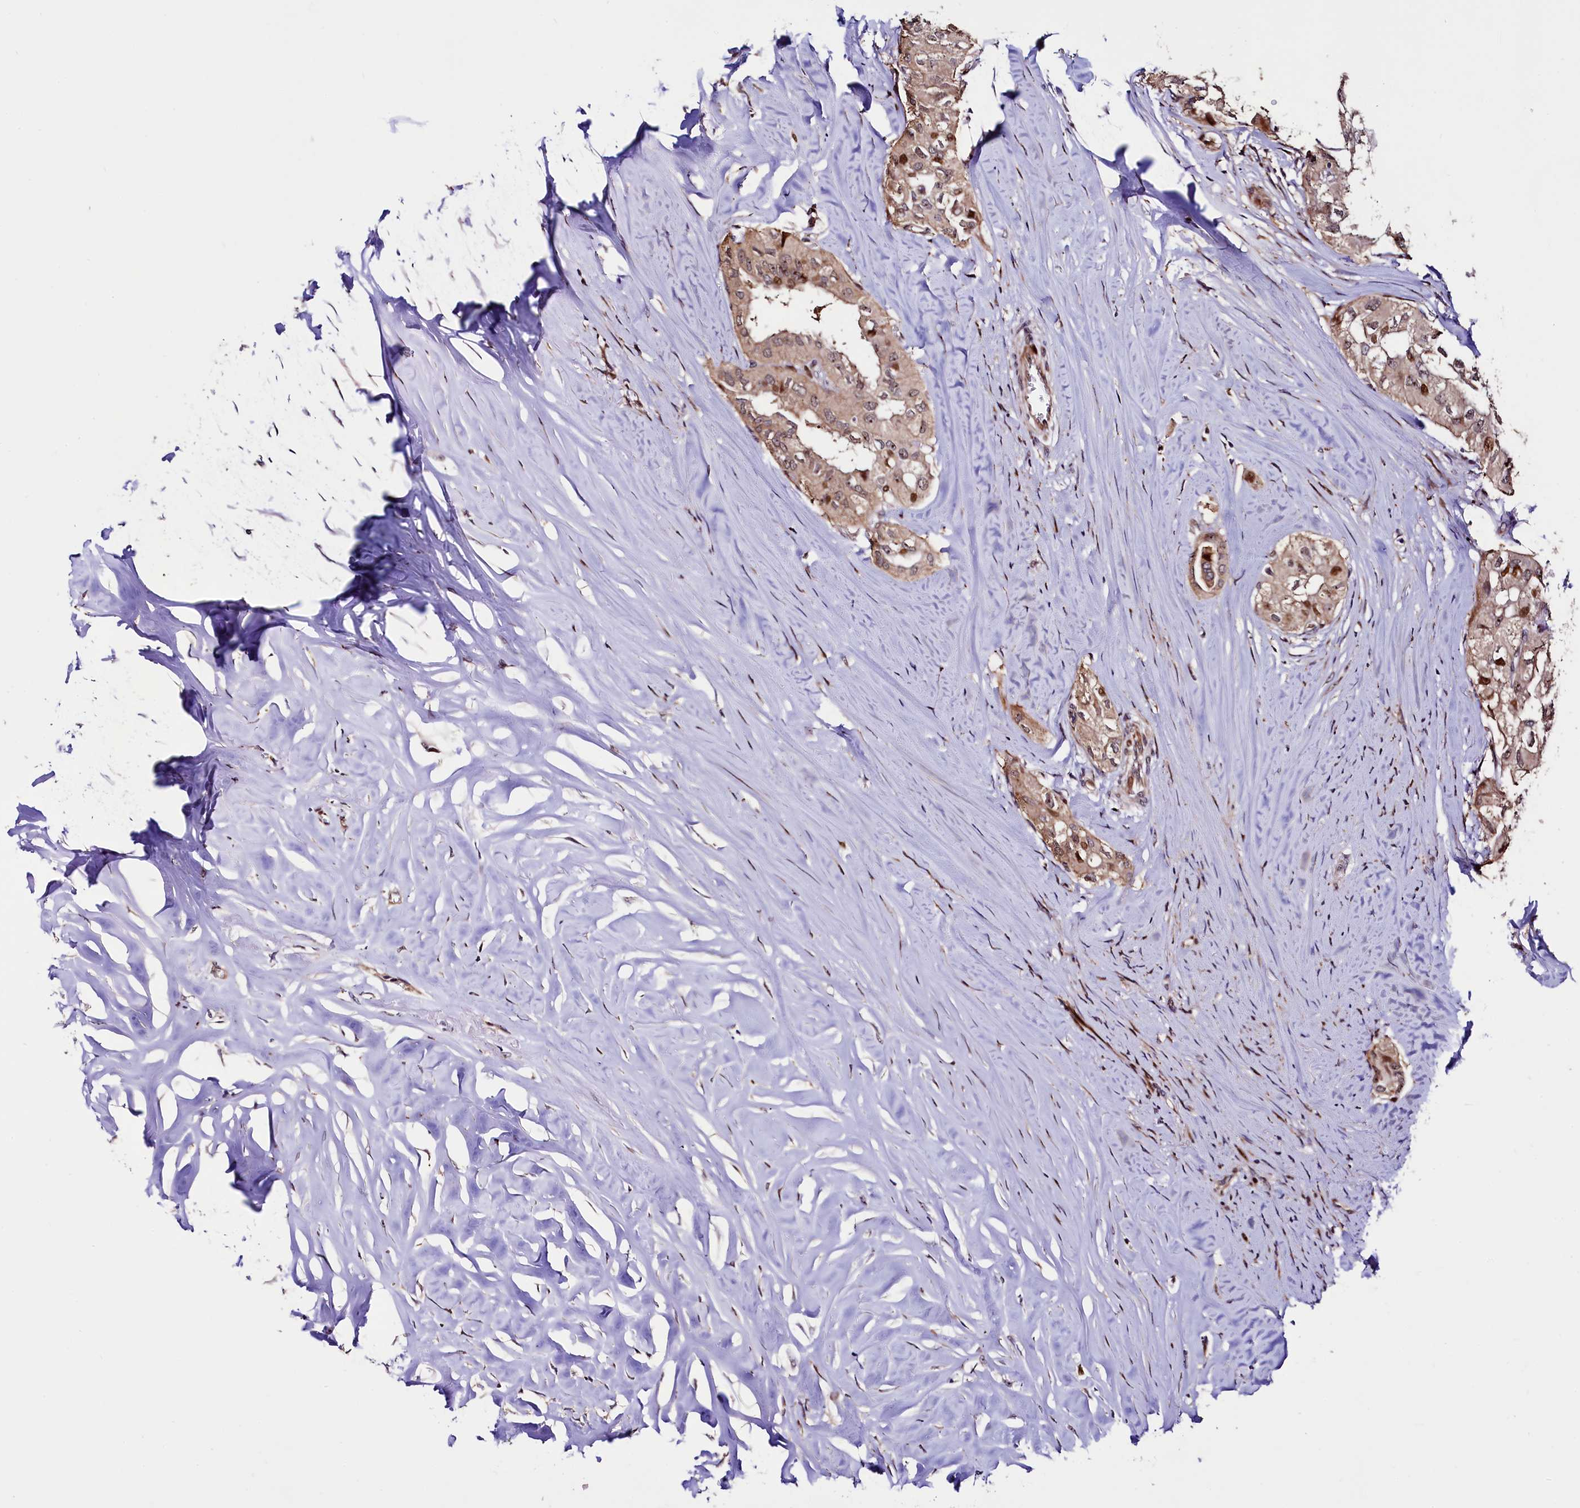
{"staining": {"intensity": "strong", "quantity": "<25%", "location": "cytoplasmic/membranous,nuclear"}, "tissue": "thyroid cancer", "cell_type": "Tumor cells", "image_type": "cancer", "snomed": [{"axis": "morphology", "description": "Papillary adenocarcinoma, NOS"}, {"axis": "topography", "description": "Thyroid gland"}], "caption": "The histopathology image displays a brown stain indicating the presence of a protein in the cytoplasmic/membranous and nuclear of tumor cells in papillary adenocarcinoma (thyroid). The staining is performed using DAB brown chromogen to label protein expression. The nuclei are counter-stained blue using hematoxylin.", "gene": "TRMT112", "patient": {"sex": "female", "age": 59}}